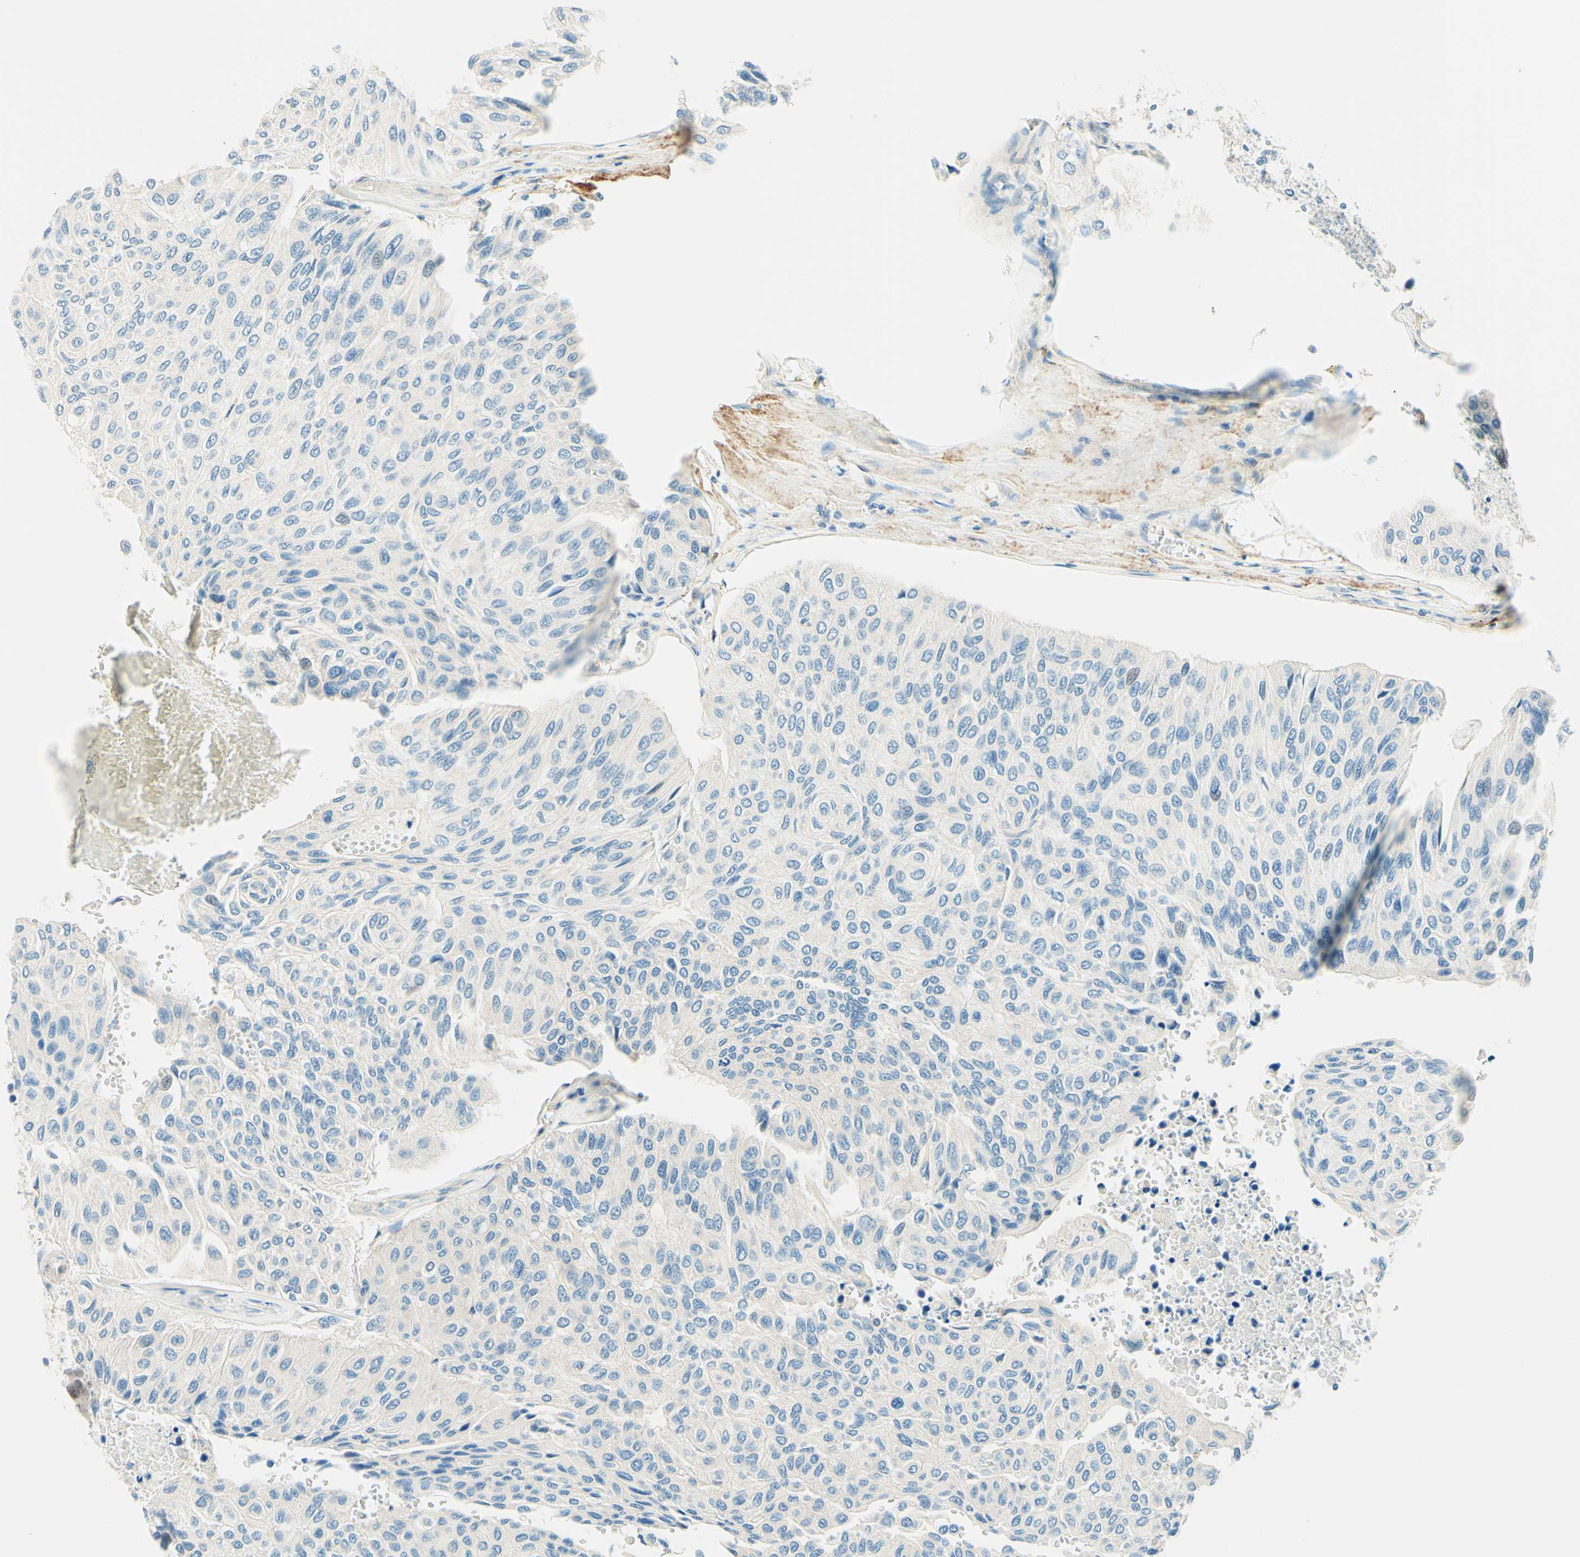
{"staining": {"intensity": "negative", "quantity": "none", "location": "none"}, "tissue": "urothelial cancer", "cell_type": "Tumor cells", "image_type": "cancer", "snomed": [{"axis": "morphology", "description": "Urothelial carcinoma, High grade"}, {"axis": "topography", "description": "Urinary bladder"}], "caption": "DAB immunohistochemical staining of high-grade urothelial carcinoma demonstrates no significant staining in tumor cells.", "gene": "TAOK2", "patient": {"sex": "male", "age": 66}}